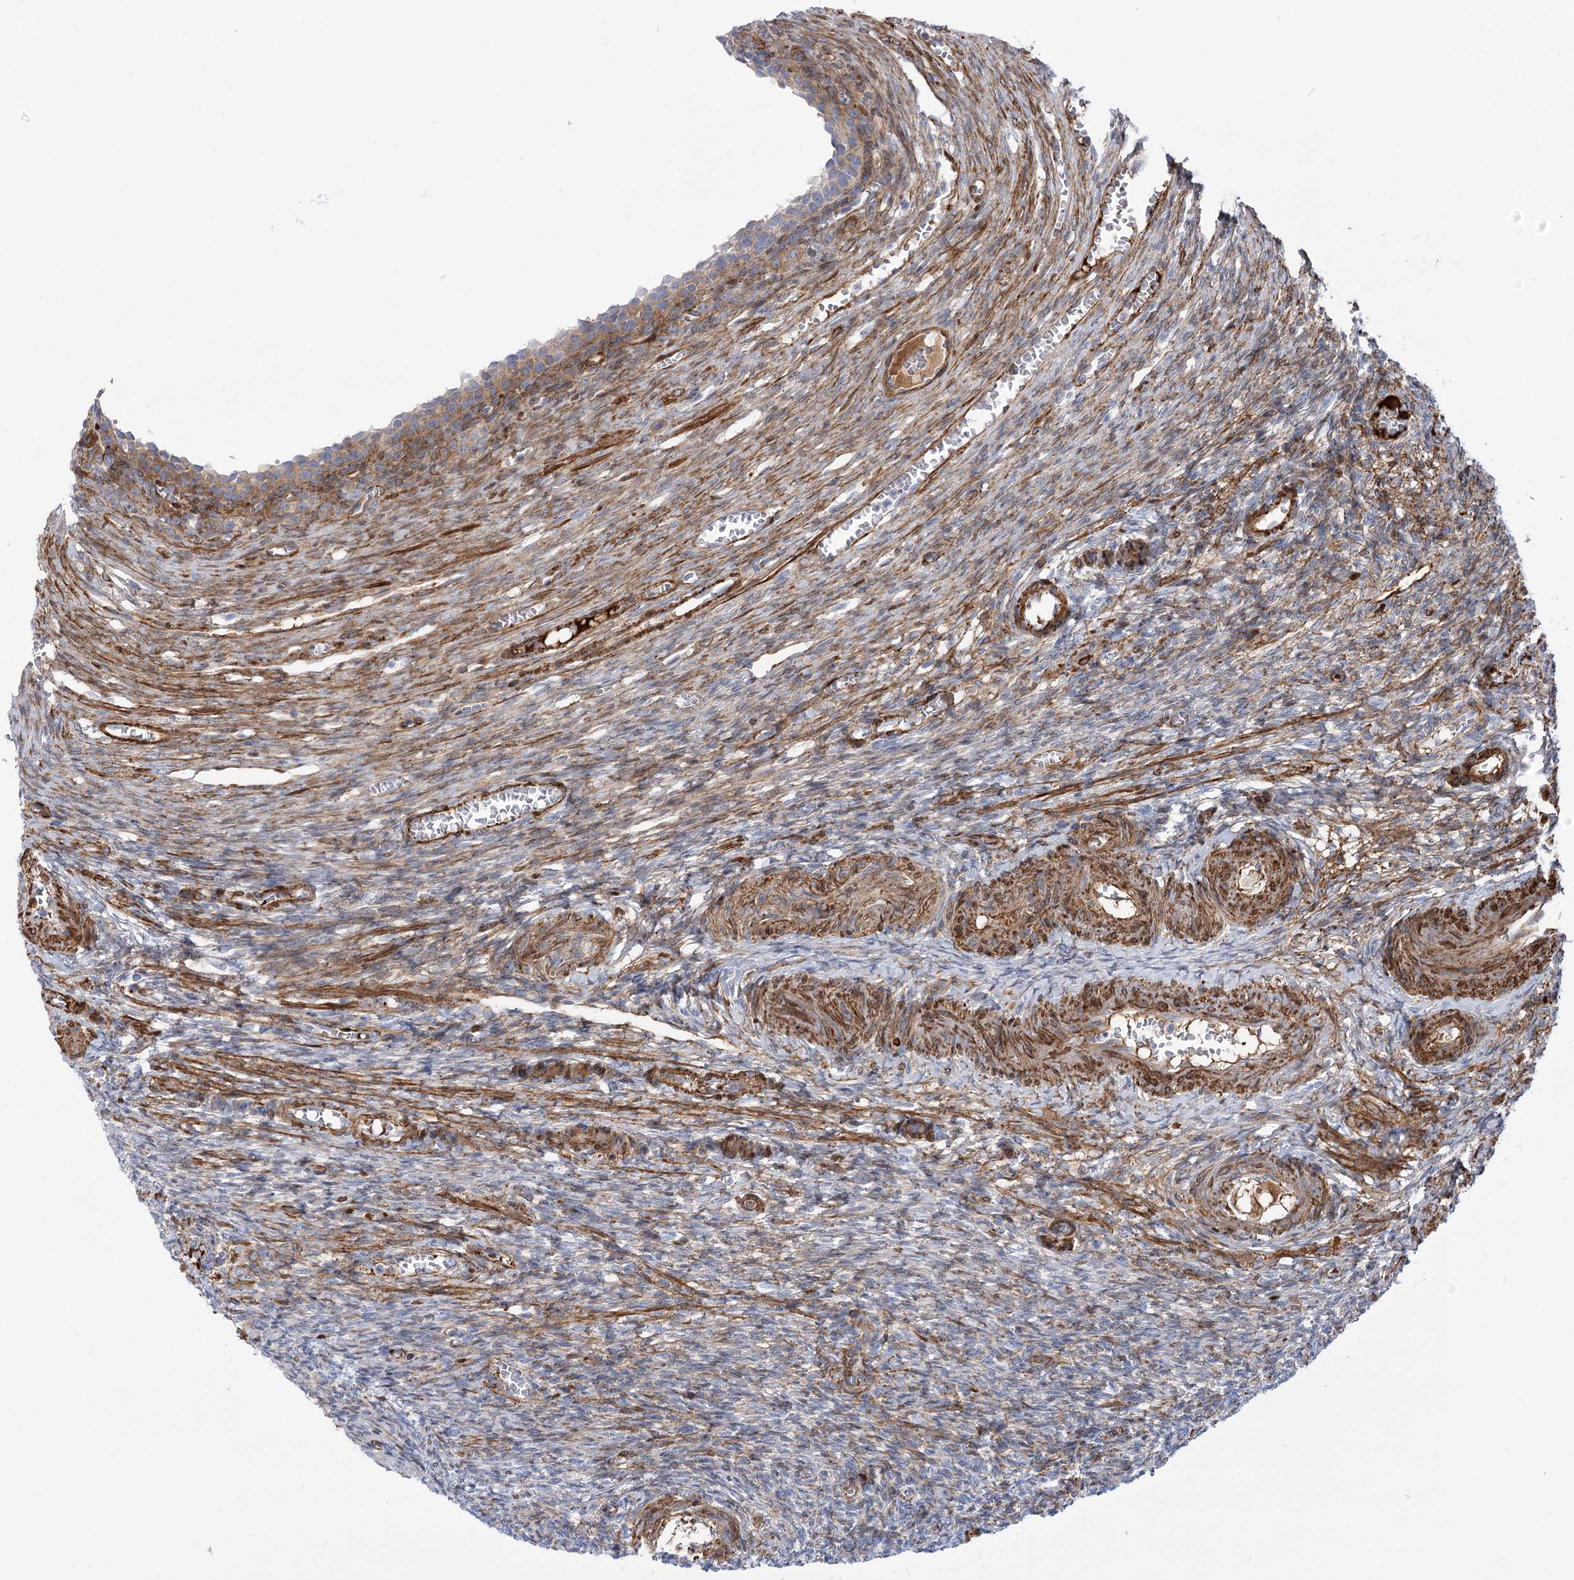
{"staining": {"intensity": "negative", "quantity": "none", "location": "none"}, "tissue": "ovary", "cell_type": "Follicle cells", "image_type": "normal", "snomed": [{"axis": "morphology", "description": "Normal tissue, NOS"}, {"axis": "topography", "description": "Ovary"}], "caption": "Immunohistochemistry histopathology image of unremarkable ovary: ovary stained with DAB (3,3'-diaminobenzidine) displays no significant protein staining in follicle cells.", "gene": "ANKRD23", "patient": {"sex": "female", "age": 27}}